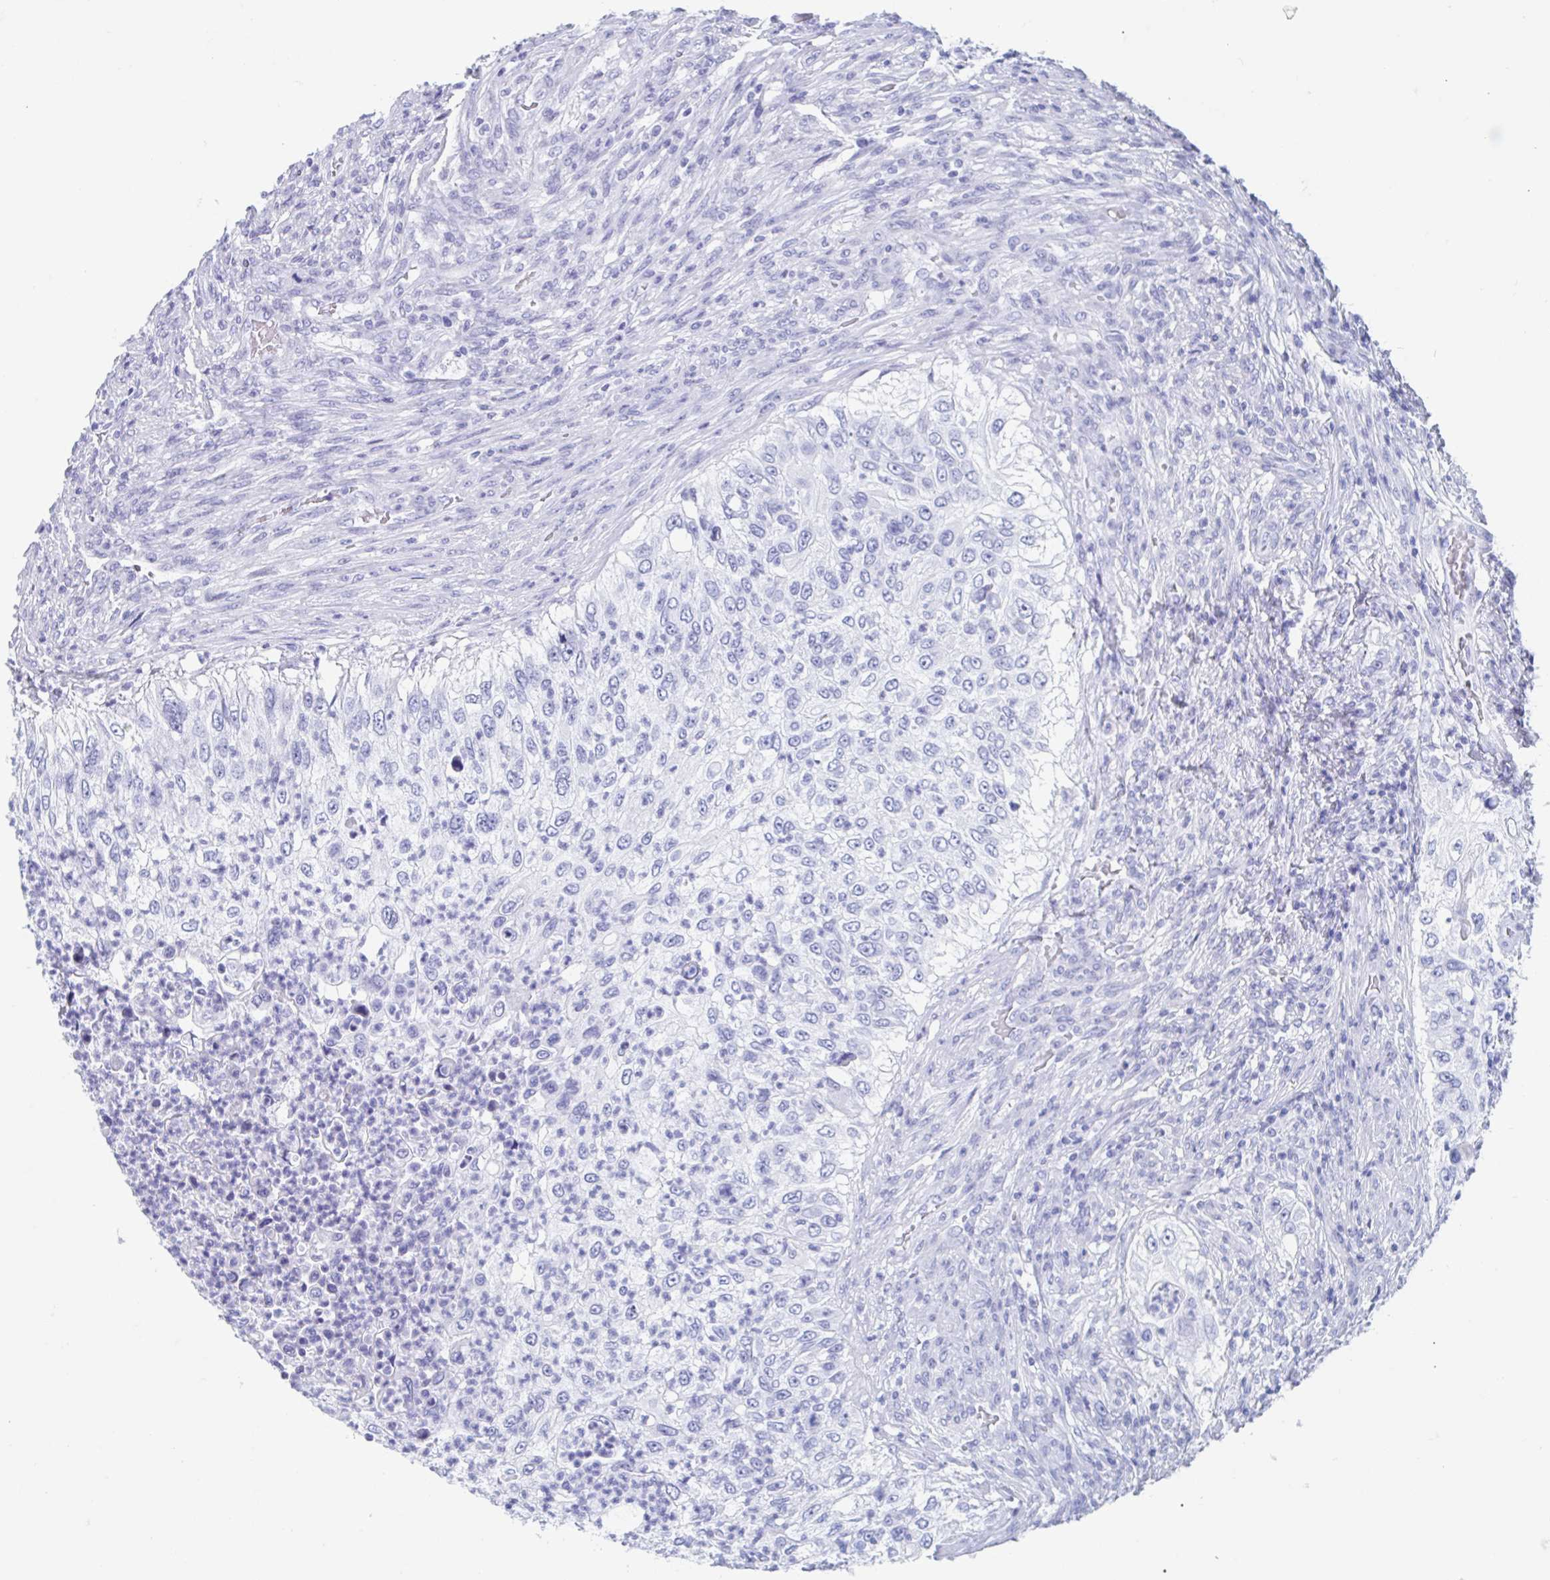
{"staining": {"intensity": "negative", "quantity": "none", "location": "none"}, "tissue": "urothelial cancer", "cell_type": "Tumor cells", "image_type": "cancer", "snomed": [{"axis": "morphology", "description": "Urothelial carcinoma, High grade"}, {"axis": "topography", "description": "Urinary bladder"}], "caption": "There is no significant staining in tumor cells of urothelial carcinoma (high-grade).", "gene": "C10orf53", "patient": {"sex": "female", "age": 60}}